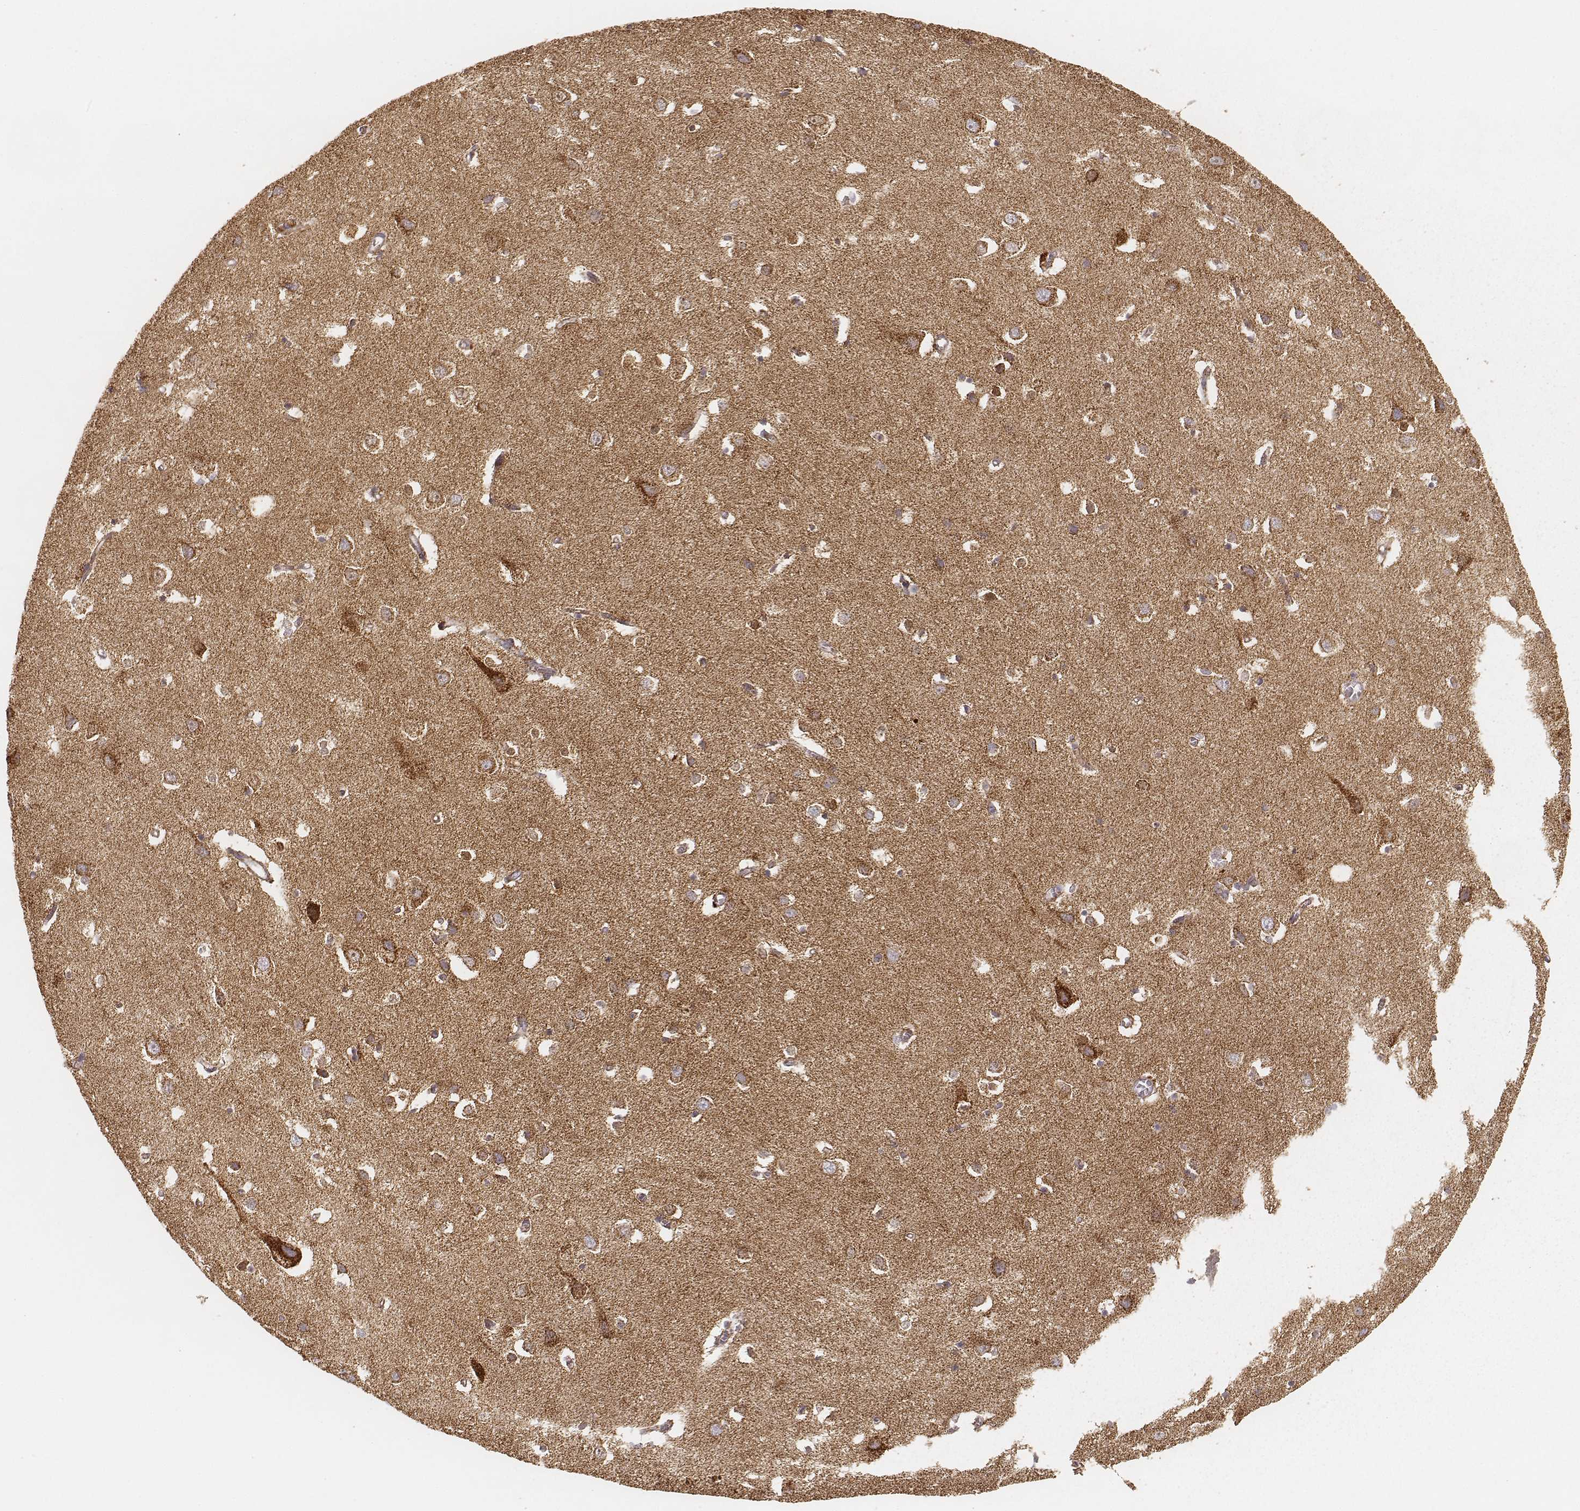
{"staining": {"intensity": "moderate", "quantity": "25%-75%", "location": "cytoplasmic/membranous"}, "tissue": "cerebral cortex", "cell_type": "Endothelial cells", "image_type": "normal", "snomed": [{"axis": "morphology", "description": "Normal tissue, NOS"}, {"axis": "topography", "description": "Cerebral cortex"}], "caption": "Unremarkable cerebral cortex displays moderate cytoplasmic/membranous expression in approximately 25%-75% of endothelial cells, visualized by immunohistochemistry.", "gene": "CS", "patient": {"sex": "male", "age": 70}}